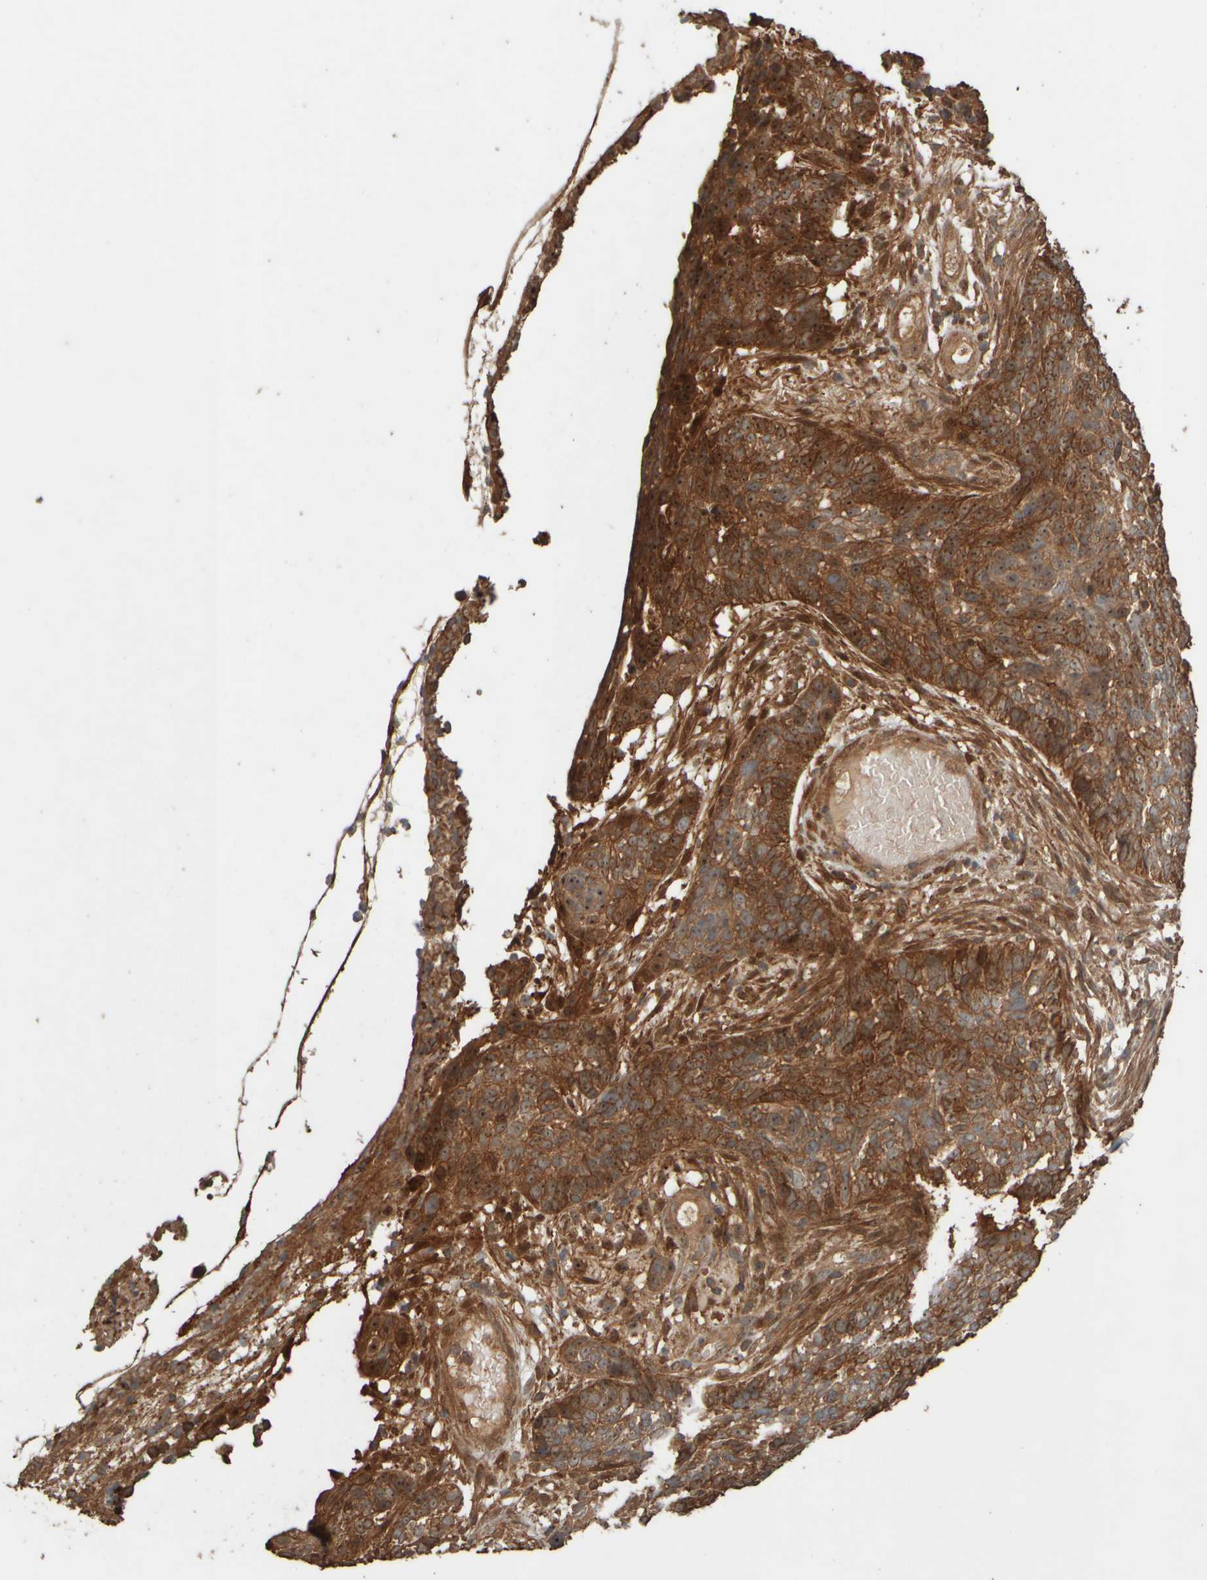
{"staining": {"intensity": "moderate", "quantity": ">75%", "location": "cytoplasmic/membranous,nuclear"}, "tissue": "skin cancer", "cell_type": "Tumor cells", "image_type": "cancer", "snomed": [{"axis": "morphology", "description": "Basal cell carcinoma"}, {"axis": "topography", "description": "Skin"}], "caption": "Basal cell carcinoma (skin) stained with DAB immunohistochemistry (IHC) reveals medium levels of moderate cytoplasmic/membranous and nuclear expression in approximately >75% of tumor cells. The staining was performed using DAB (3,3'-diaminobenzidine), with brown indicating positive protein expression. Nuclei are stained blue with hematoxylin.", "gene": "SPHK1", "patient": {"sex": "male", "age": 85}}